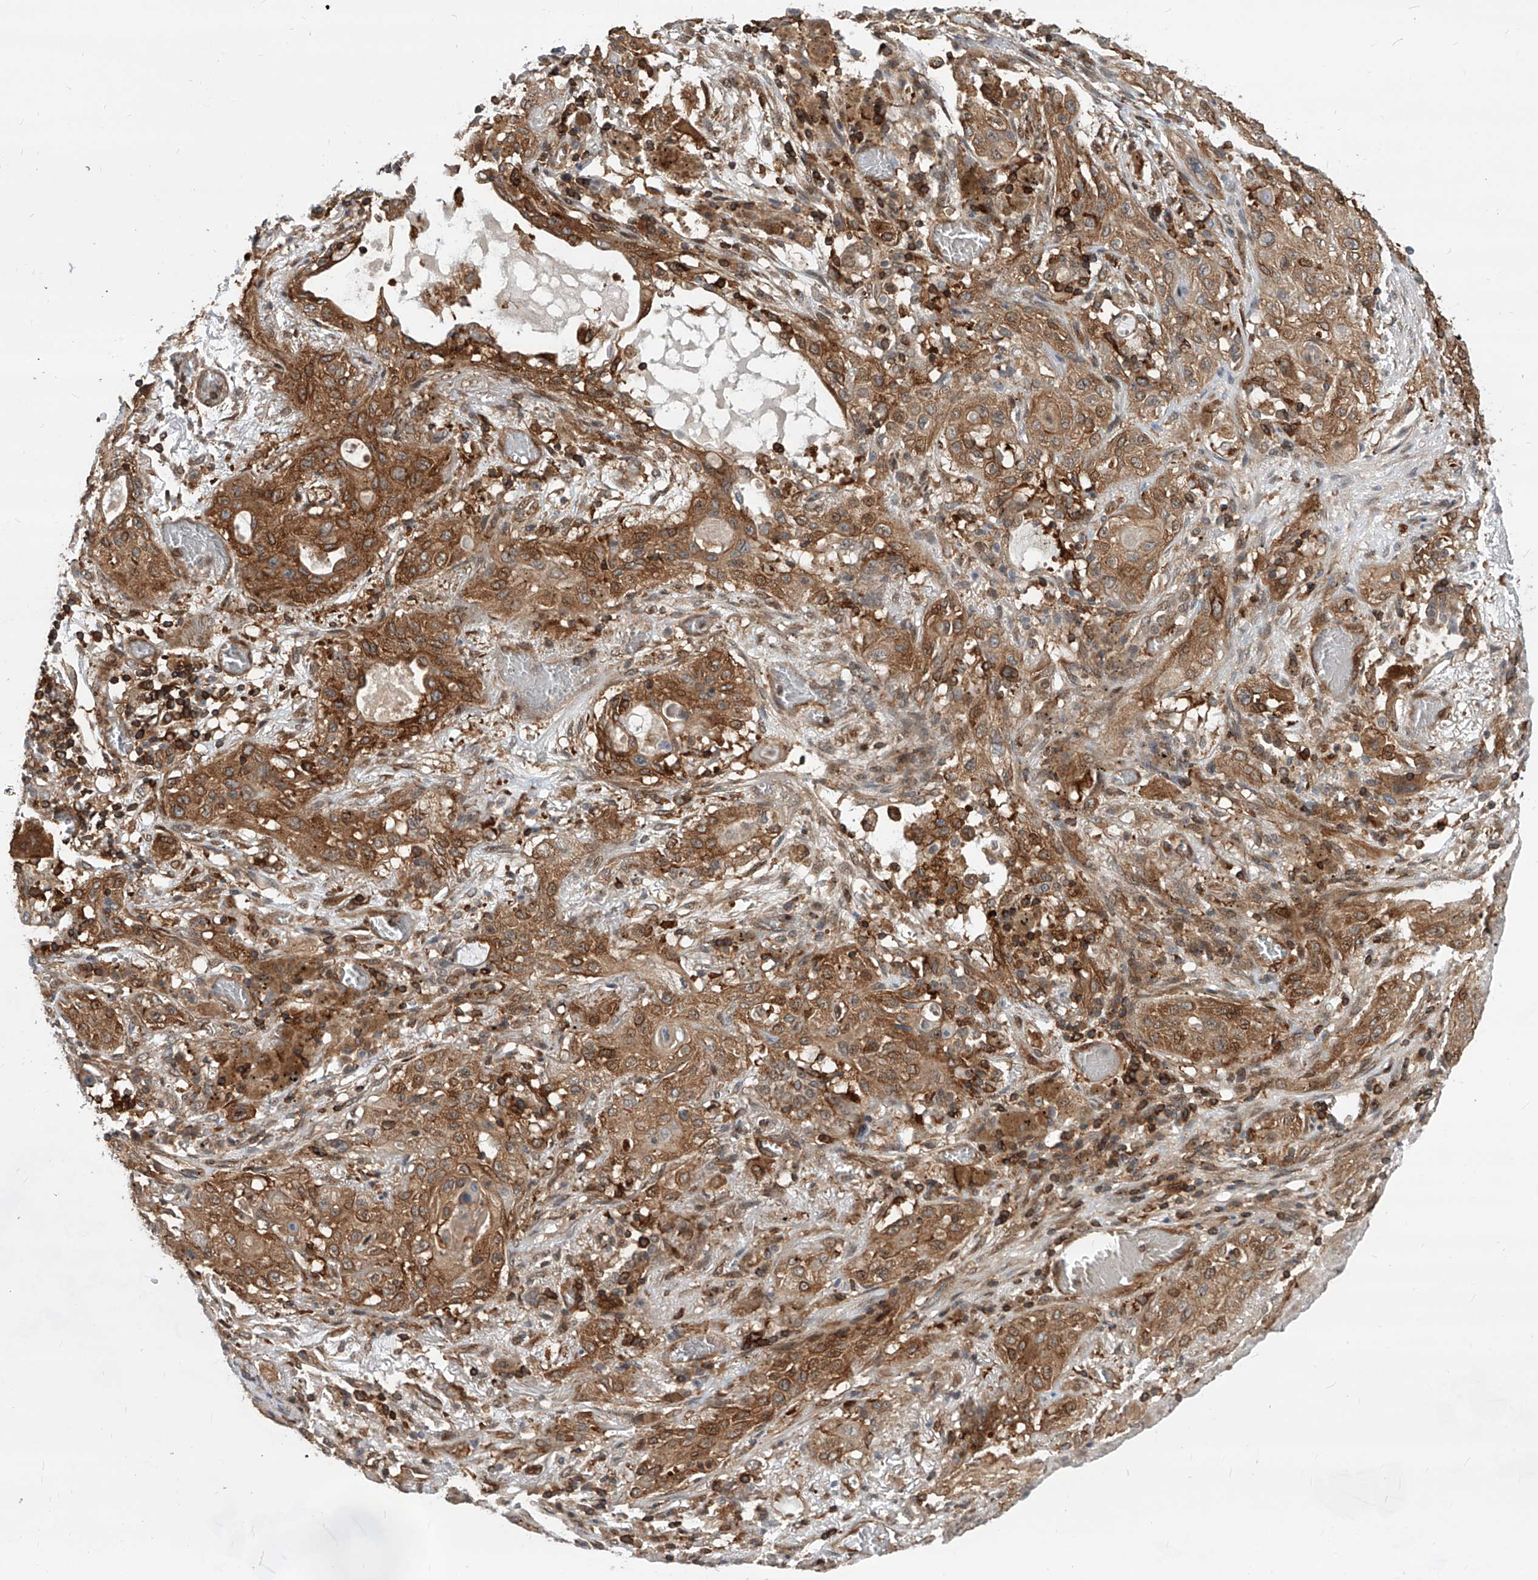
{"staining": {"intensity": "moderate", "quantity": ">75%", "location": "cytoplasmic/membranous"}, "tissue": "lung cancer", "cell_type": "Tumor cells", "image_type": "cancer", "snomed": [{"axis": "morphology", "description": "Squamous cell carcinoma, NOS"}, {"axis": "topography", "description": "Lung"}], "caption": "Protein analysis of lung cancer tissue exhibits moderate cytoplasmic/membranous expression in about >75% of tumor cells. (IHC, brightfield microscopy, high magnification).", "gene": "MAGED2", "patient": {"sex": "female", "age": 47}}